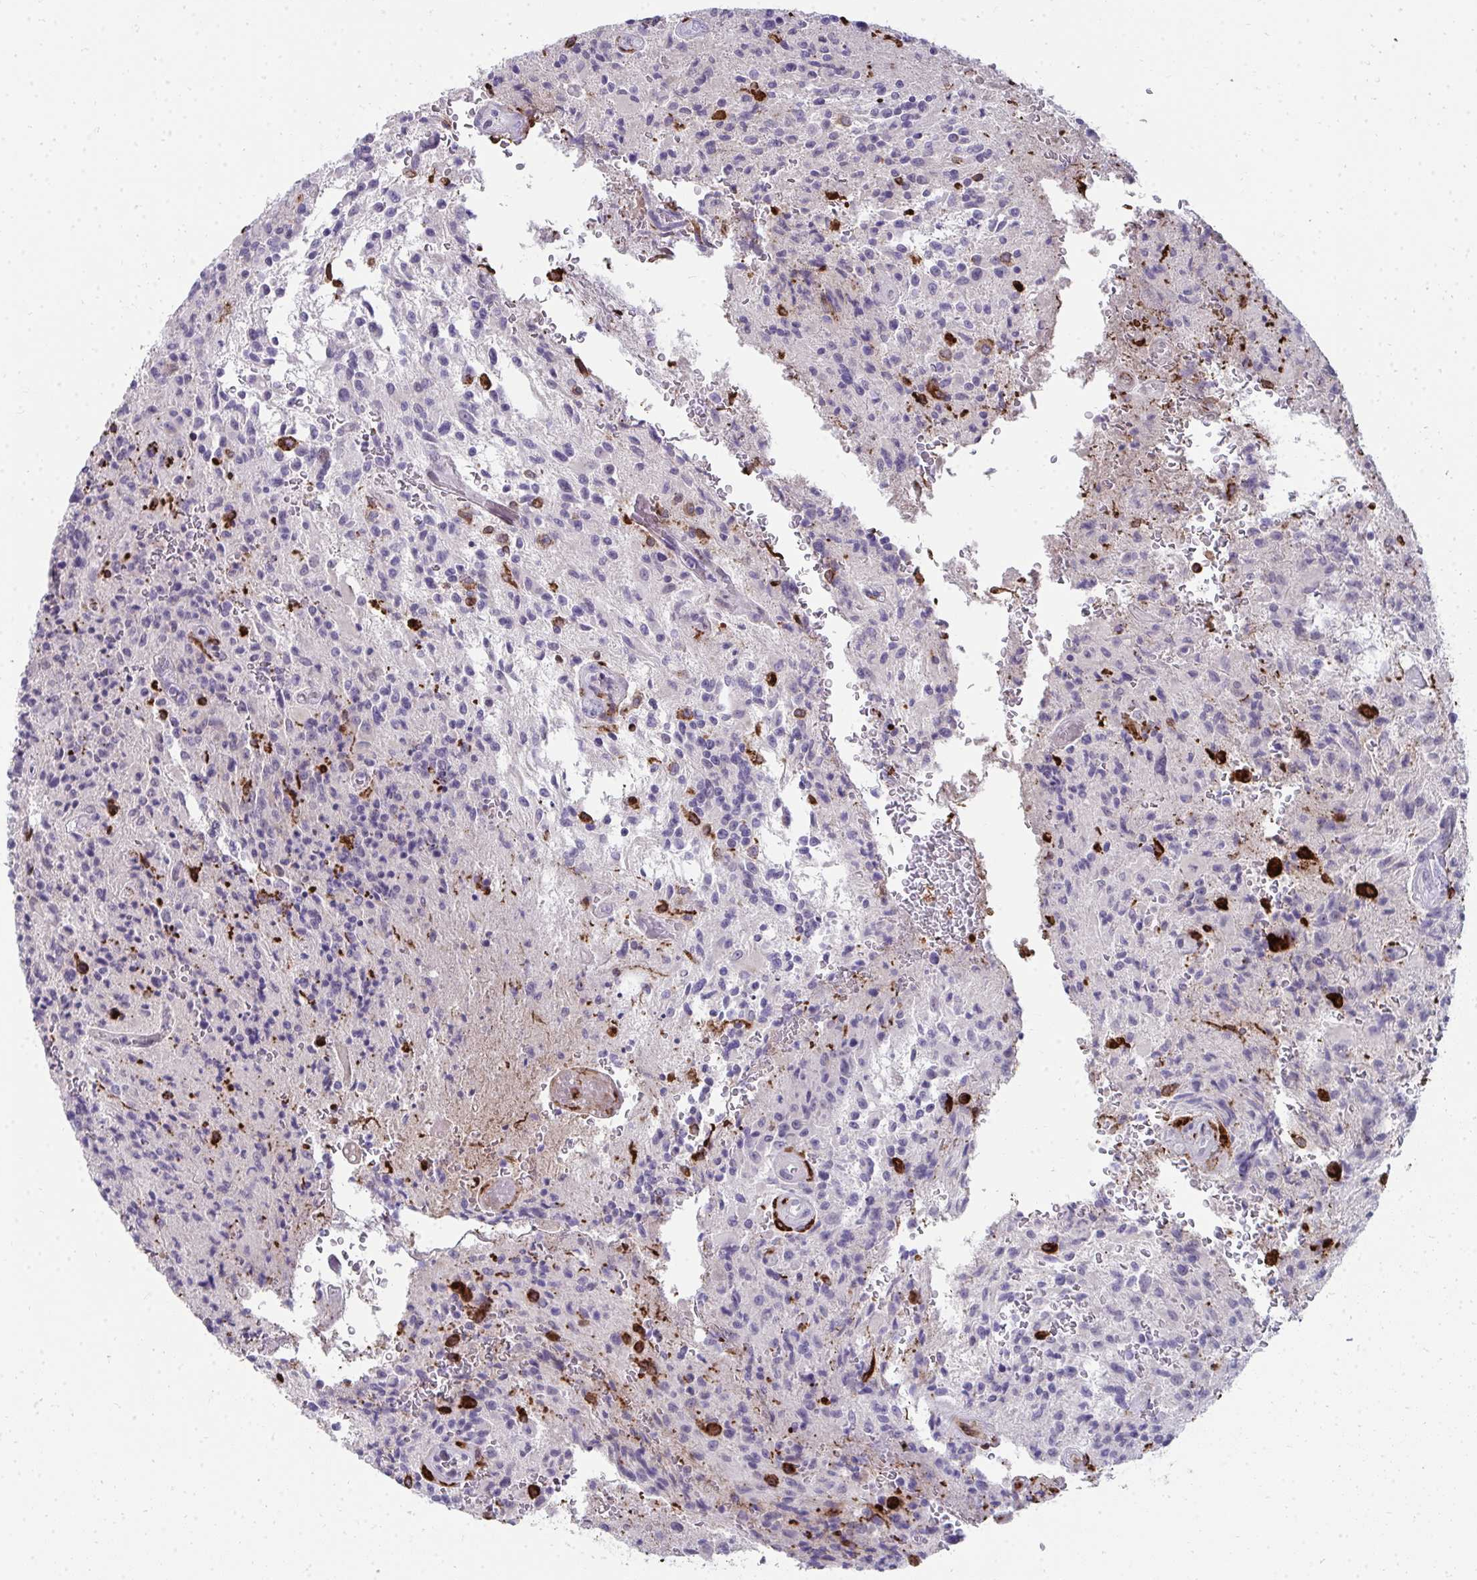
{"staining": {"intensity": "negative", "quantity": "none", "location": "none"}, "tissue": "glioma", "cell_type": "Tumor cells", "image_type": "cancer", "snomed": [{"axis": "morphology", "description": "Normal tissue, NOS"}, {"axis": "morphology", "description": "Glioma, malignant, High grade"}, {"axis": "topography", "description": "Cerebral cortex"}], "caption": "Immunohistochemical staining of human high-grade glioma (malignant) shows no significant staining in tumor cells.", "gene": "CD163", "patient": {"sex": "male", "age": 56}}